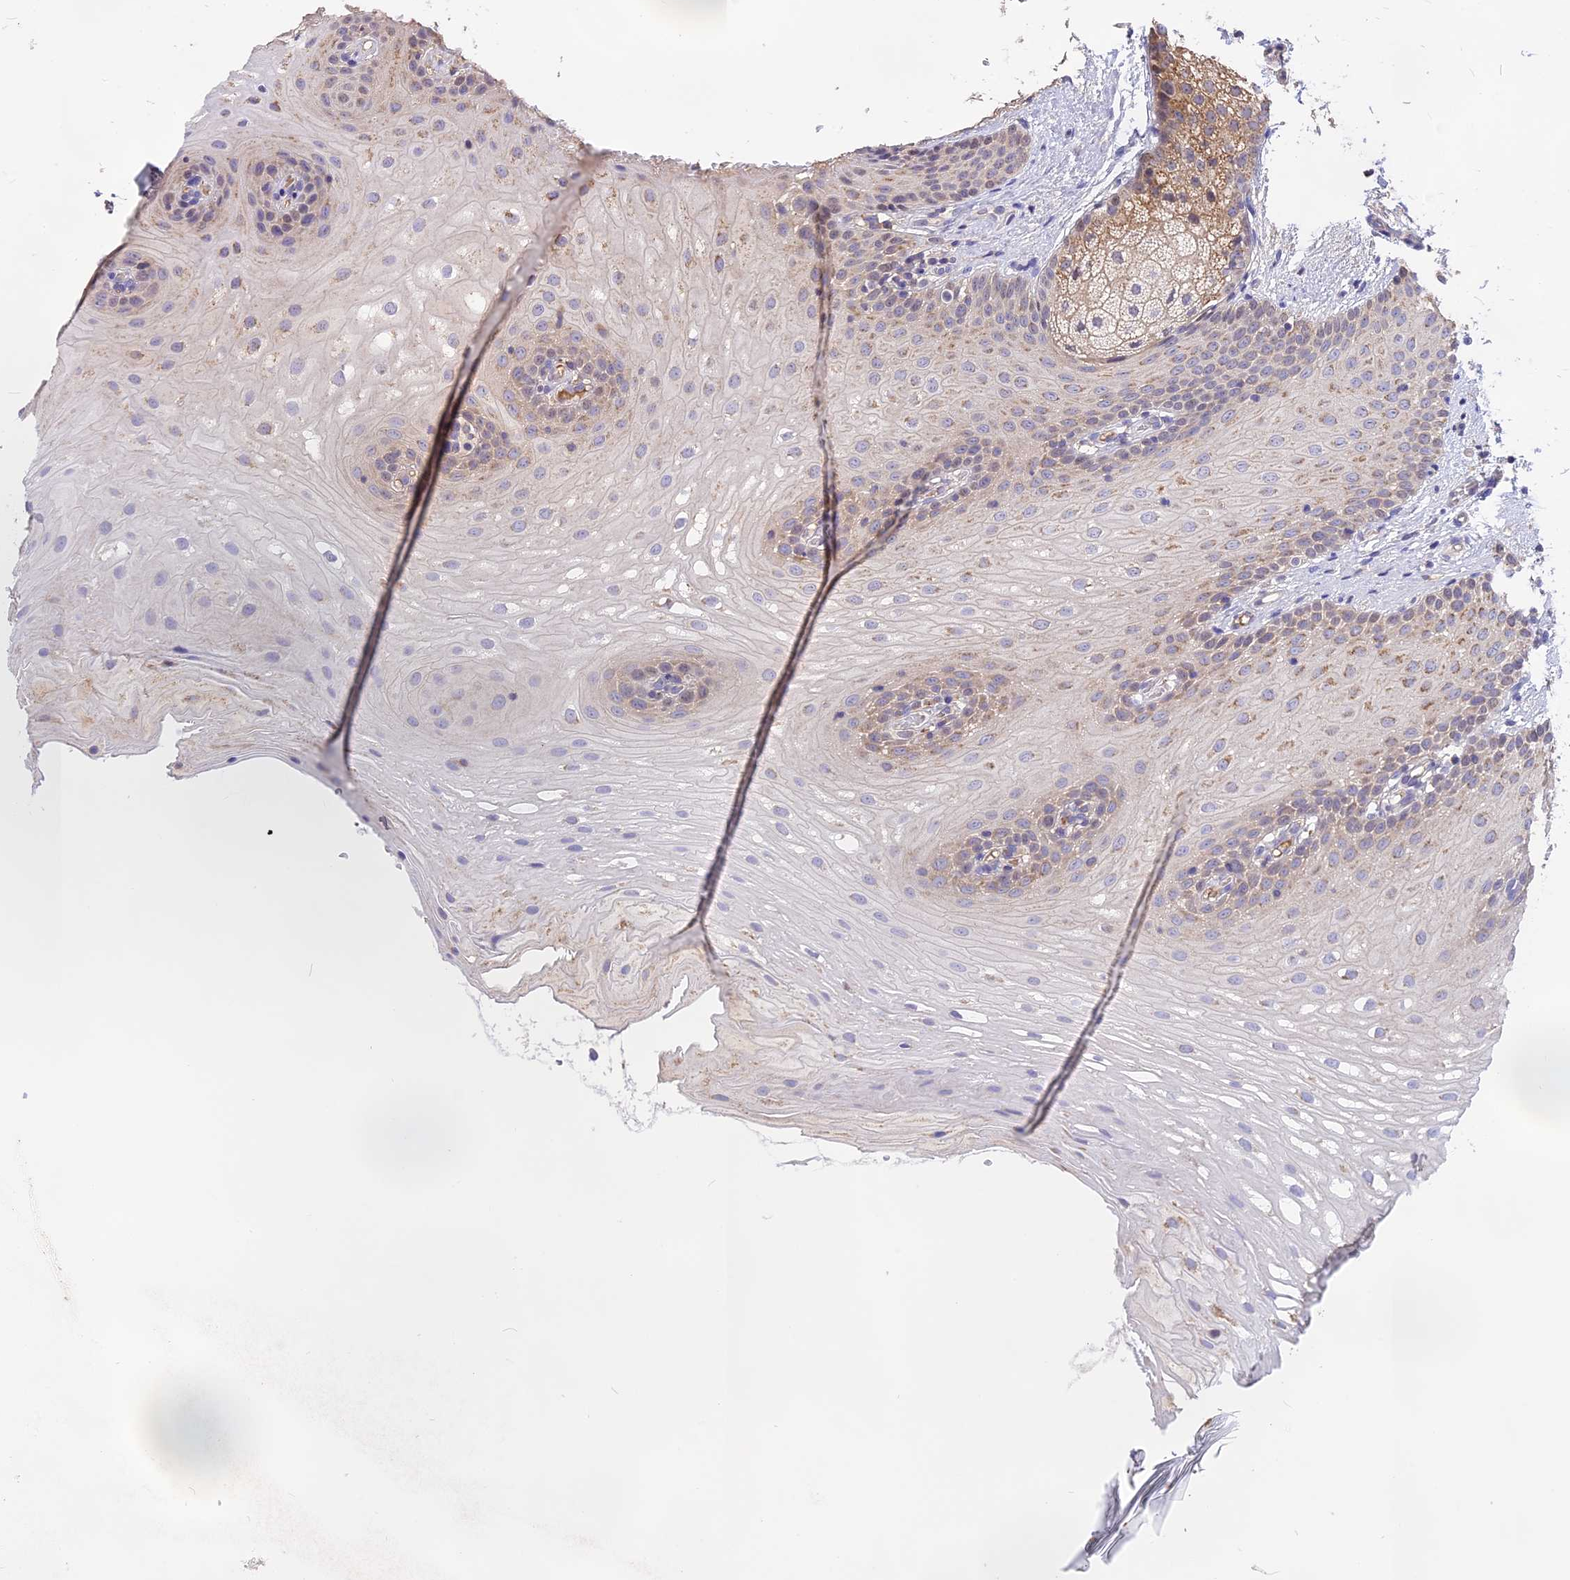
{"staining": {"intensity": "moderate", "quantity": "25%-75%", "location": "cytoplasmic/membranous"}, "tissue": "oral mucosa", "cell_type": "Squamous epithelial cells", "image_type": "normal", "snomed": [{"axis": "morphology", "description": "Normal tissue, NOS"}, {"axis": "topography", "description": "Oral tissue"}], "caption": "Protein staining of normal oral mucosa displays moderate cytoplasmic/membranous expression in approximately 25%-75% of squamous epithelial cells. (IHC, brightfield microscopy, high magnification).", "gene": "NUDT8", "patient": {"sex": "female", "age": 54}}